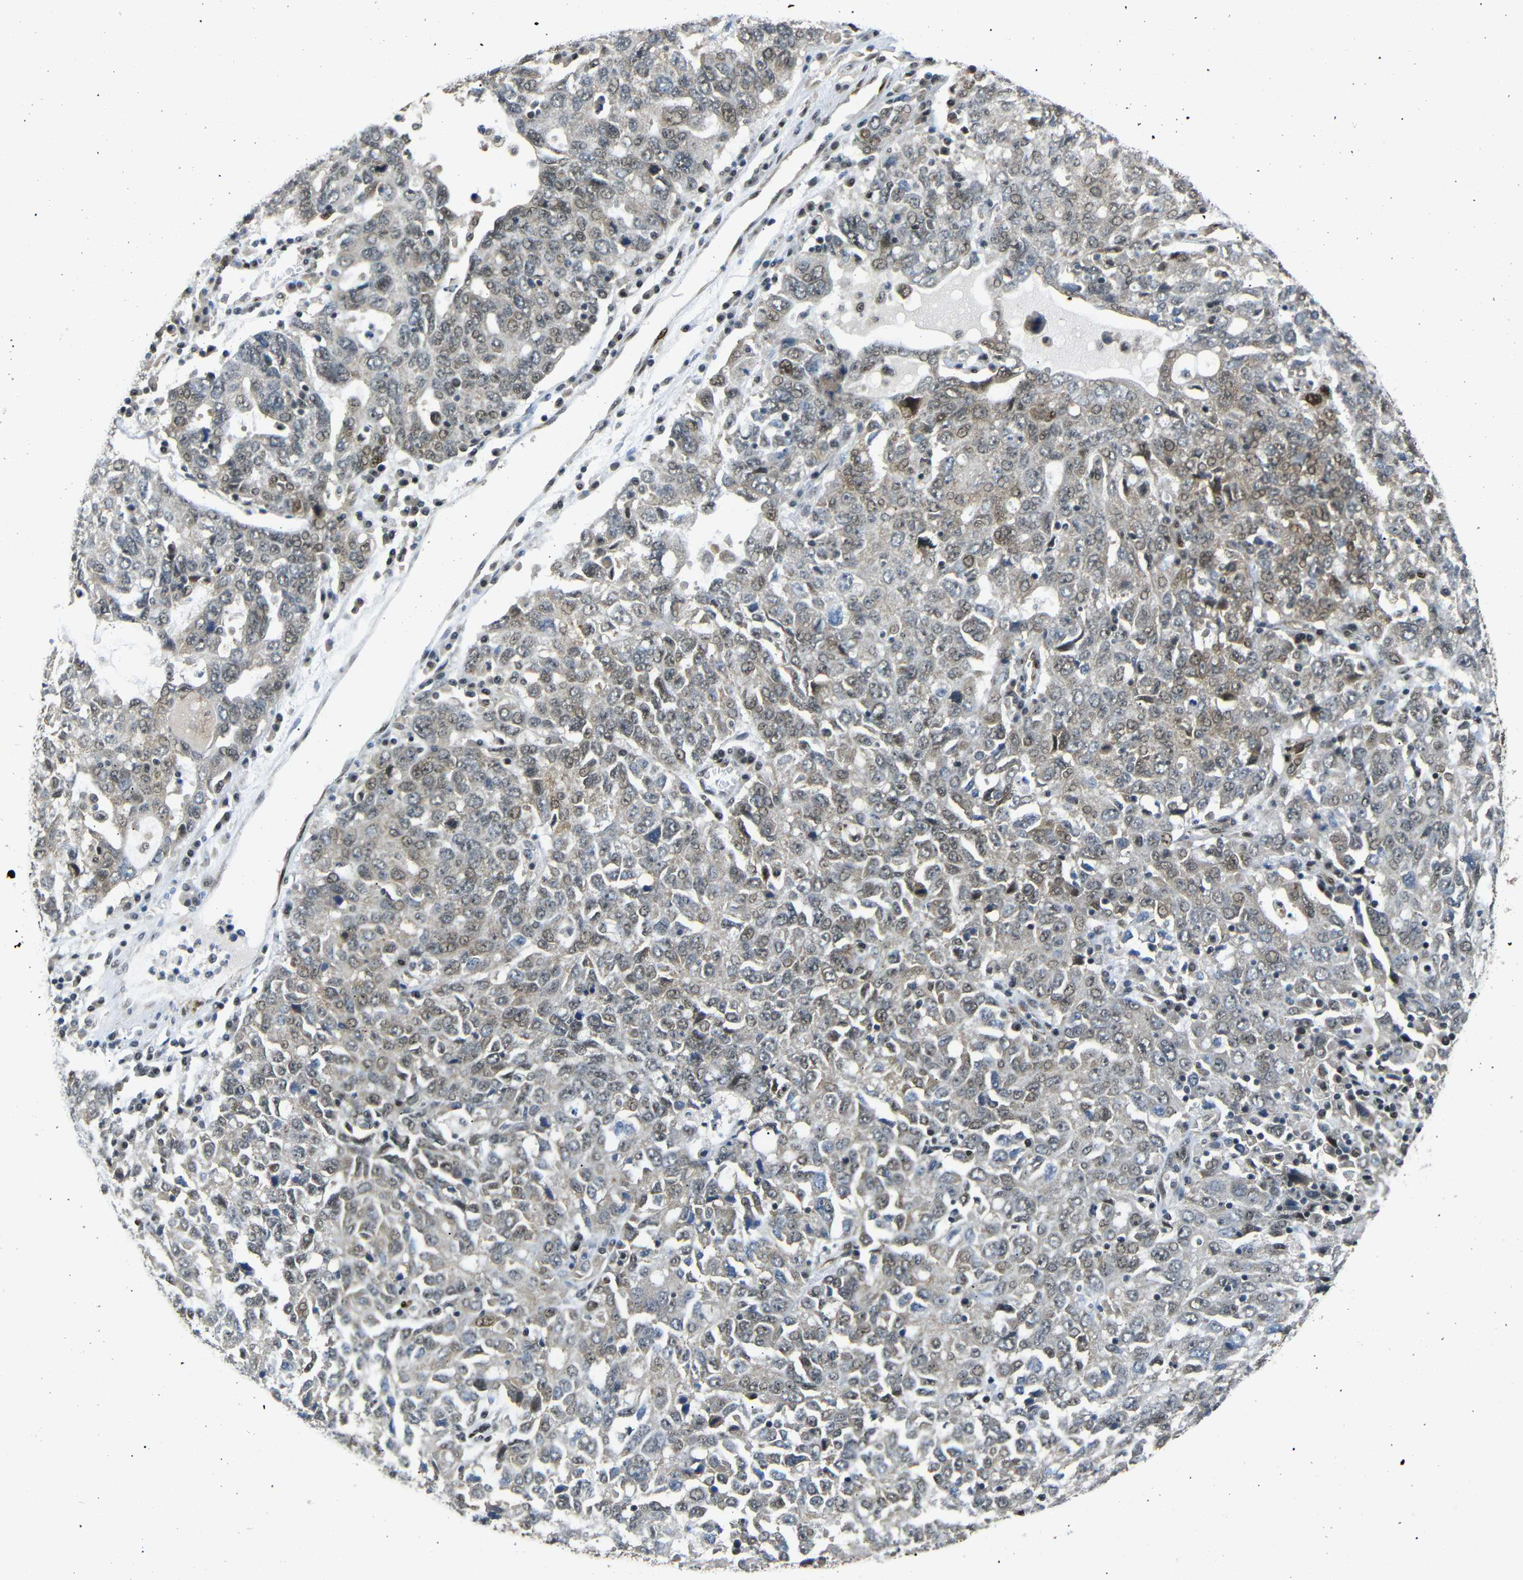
{"staining": {"intensity": "moderate", "quantity": ">75%", "location": "cytoplasmic/membranous,nuclear"}, "tissue": "ovarian cancer", "cell_type": "Tumor cells", "image_type": "cancer", "snomed": [{"axis": "morphology", "description": "Carcinoma, endometroid"}, {"axis": "topography", "description": "Ovary"}], "caption": "A histopathology image showing moderate cytoplasmic/membranous and nuclear staining in approximately >75% of tumor cells in ovarian endometroid carcinoma, as visualized by brown immunohistochemical staining.", "gene": "TBX2", "patient": {"sex": "female", "age": 62}}